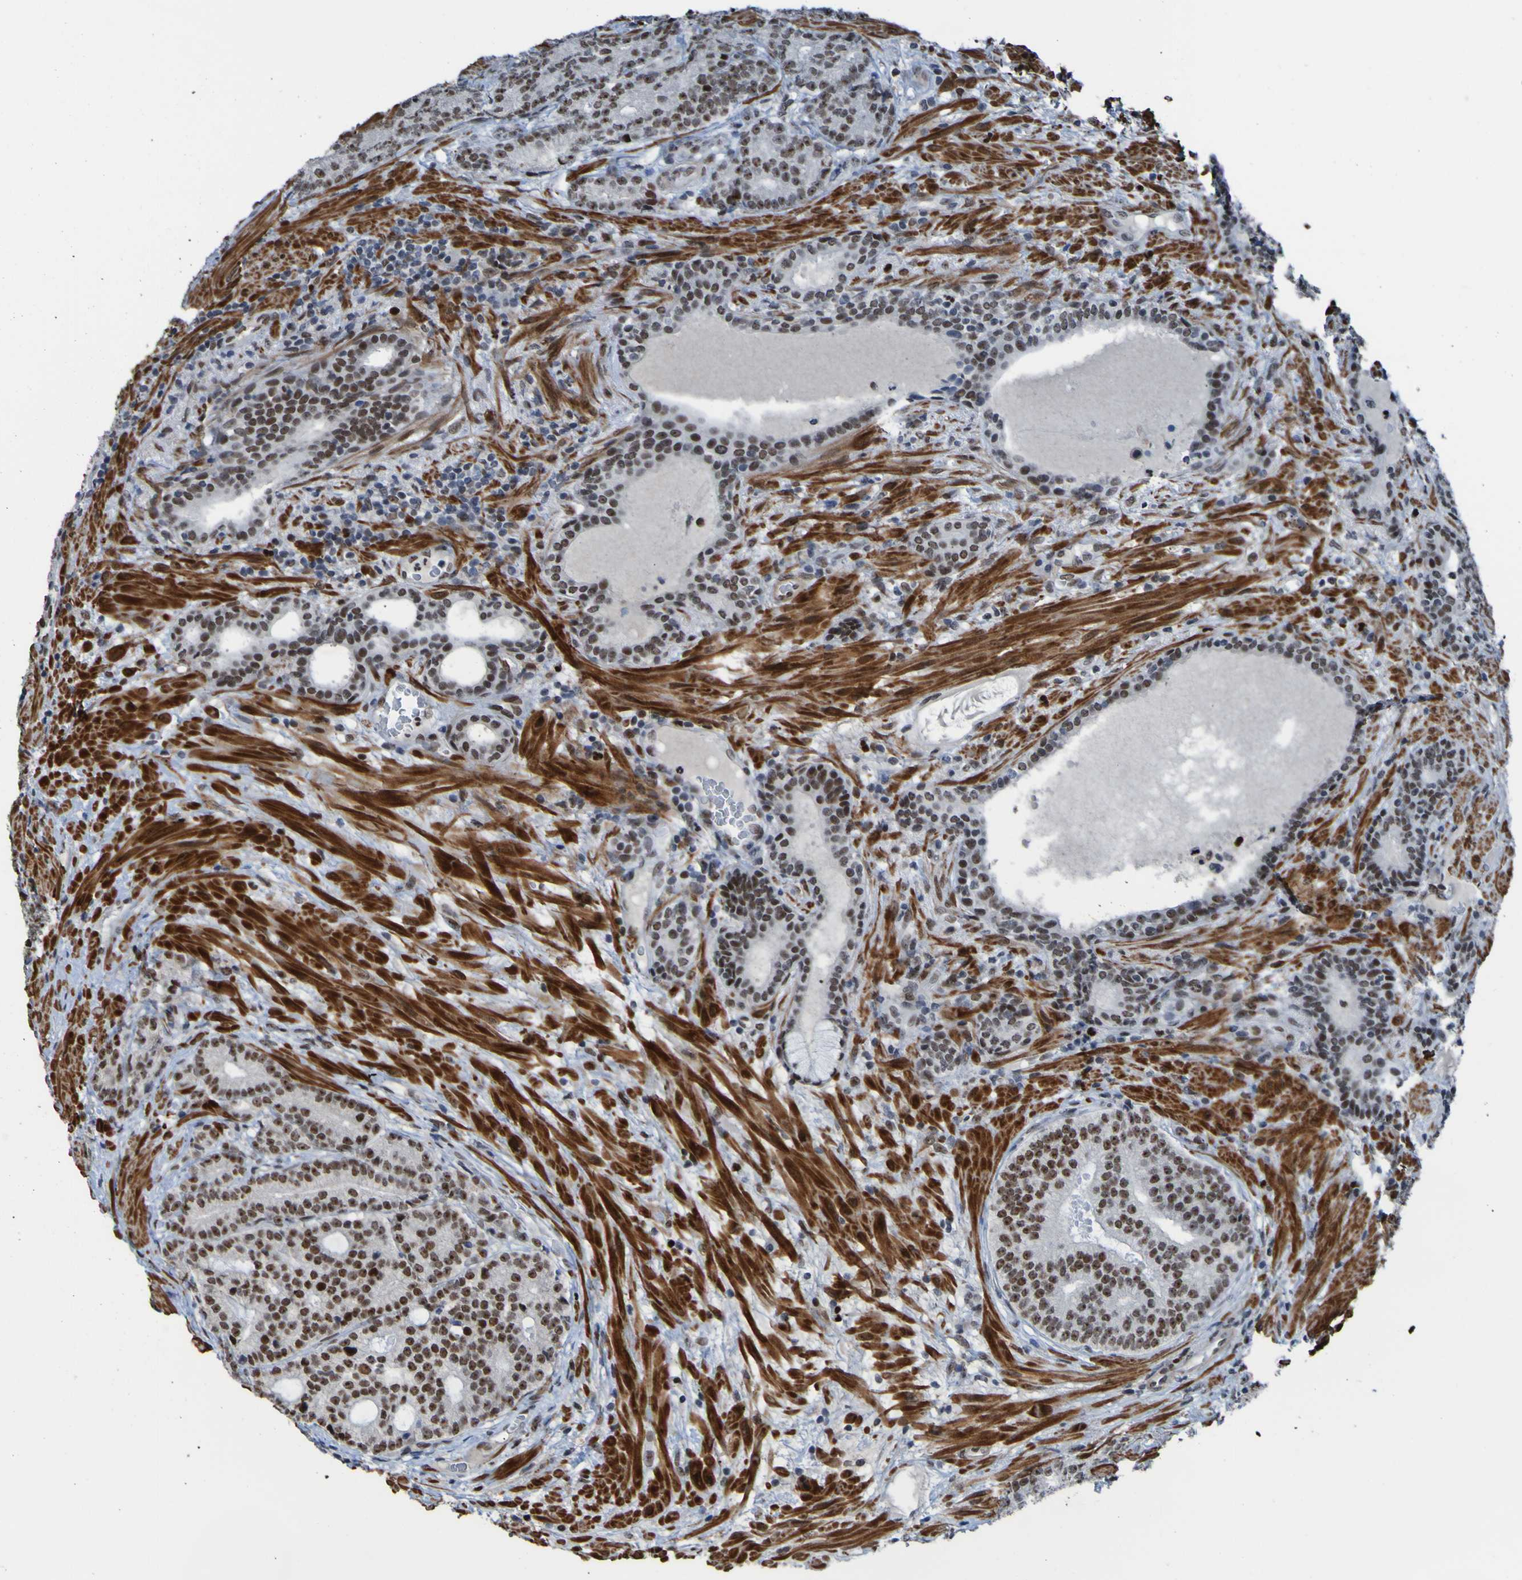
{"staining": {"intensity": "moderate", "quantity": ">75%", "location": "nuclear"}, "tissue": "prostate cancer", "cell_type": "Tumor cells", "image_type": "cancer", "snomed": [{"axis": "morphology", "description": "Adenocarcinoma, High grade"}, {"axis": "topography", "description": "Prostate"}], "caption": "A medium amount of moderate nuclear staining is present in about >75% of tumor cells in adenocarcinoma (high-grade) (prostate) tissue. (Stains: DAB in brown, nuclei in blue, Microscopy: brightfield microscopy at high magnification).", "gene": "PHF2", "patient": {"sex": "male", "age": 61}}